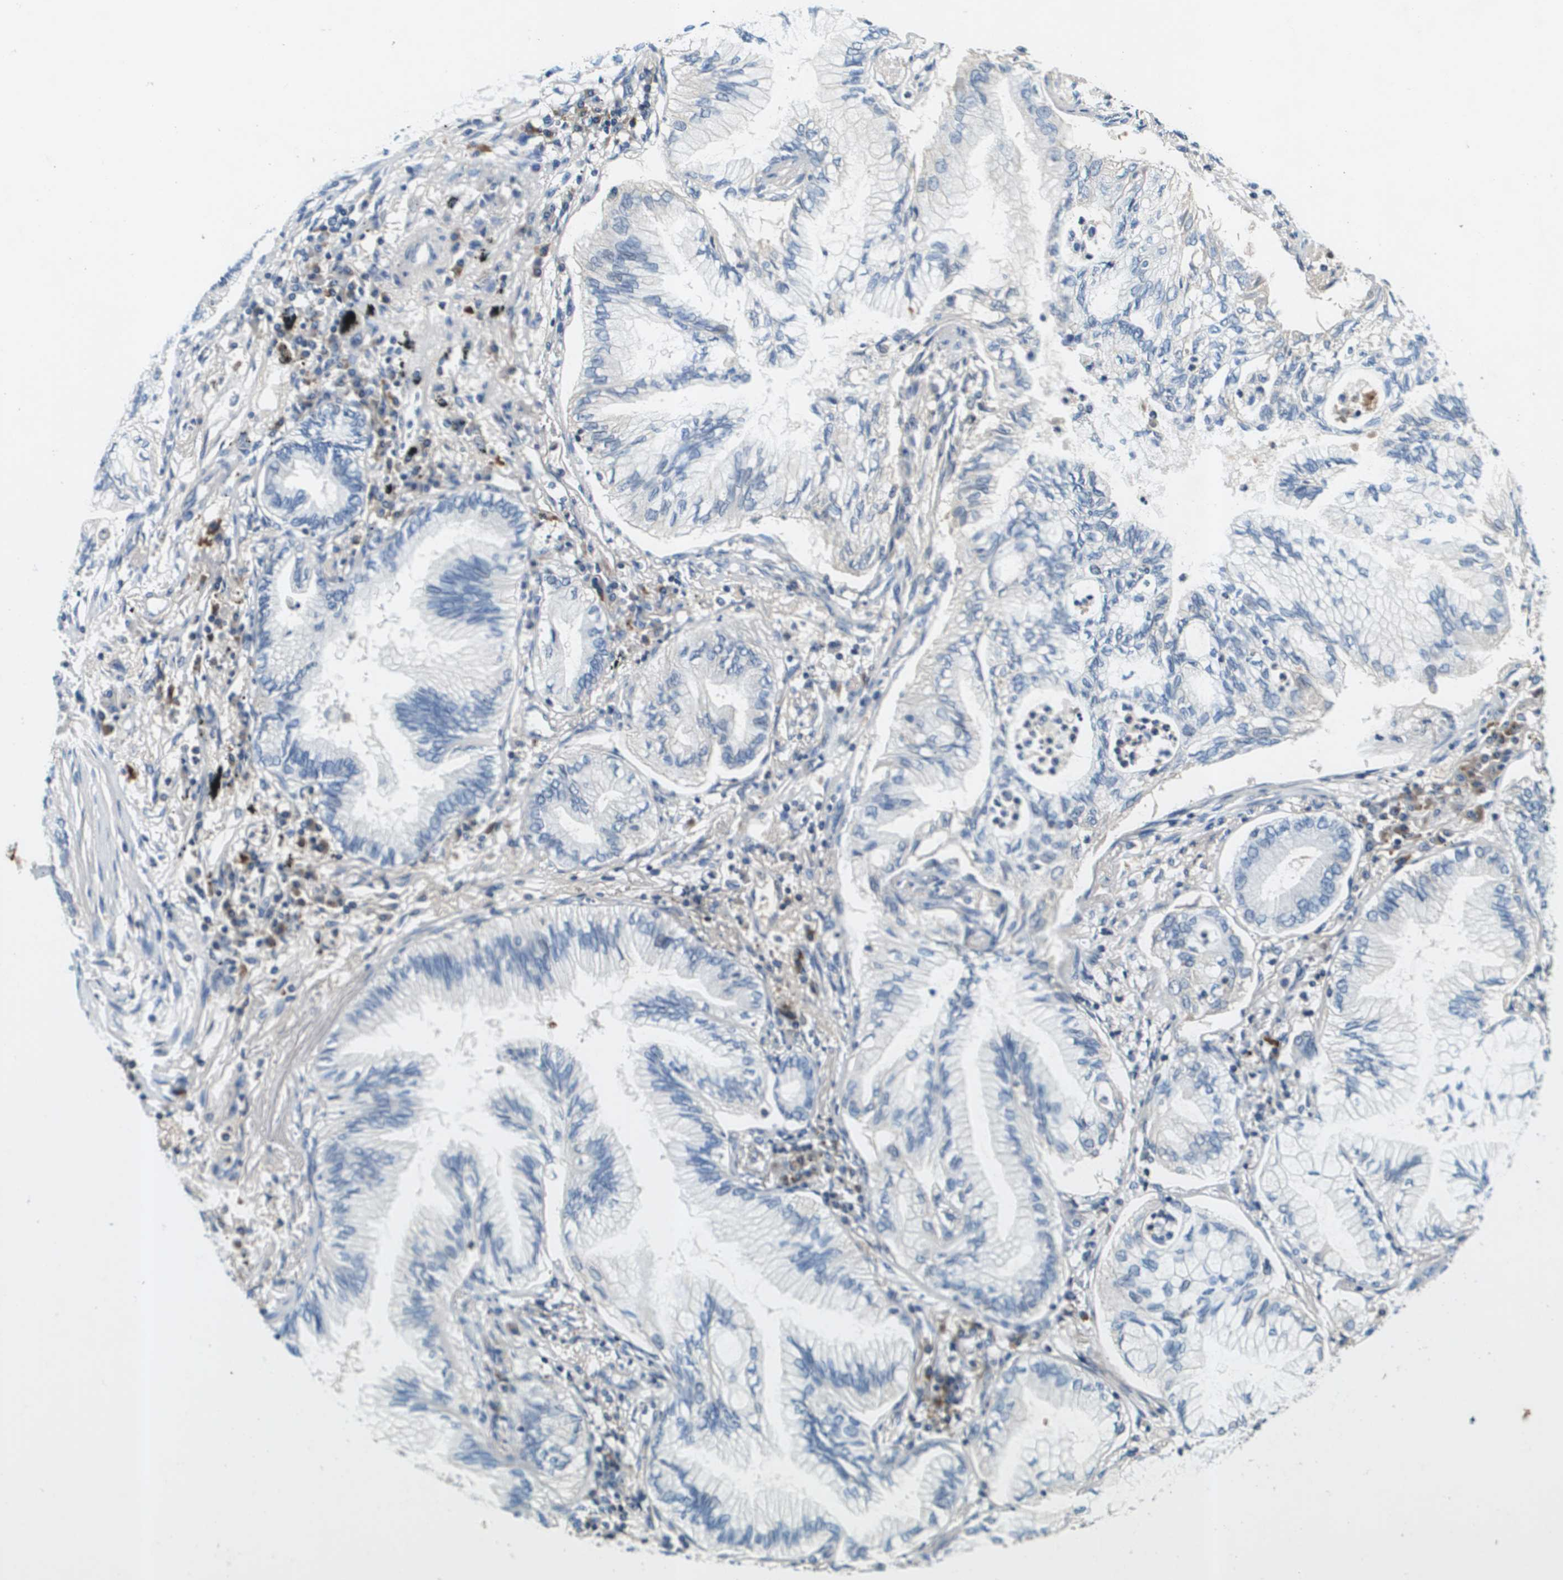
{"staining": {"intensity": "negative", "quantity": "none", "location": "none"}, "tissue": "lung cancer", "cell_type": "Tumor cells", "image_type": "cancer", "snomed": [{"axis": "morphology", "description": "Normal tissue, NOS"}, {"axis": "morphology", "description": "Adenocarcinoma, NOS"}, {"axis": "topography", "description": "Bronchus"}, {"axis": "topography", "description": "Lung"}], "caption": "Immunohistochemical staining of lung adenocarcinoma shows no significant staining in tumor cells. The staining is performed using DAB (3,3'-diaminobenzidine) brown chromogen with nuclei counter-stained in using hematoxylin.", "gene": "KCNQ5", "patient": {"sex": "female", "age": 70}}